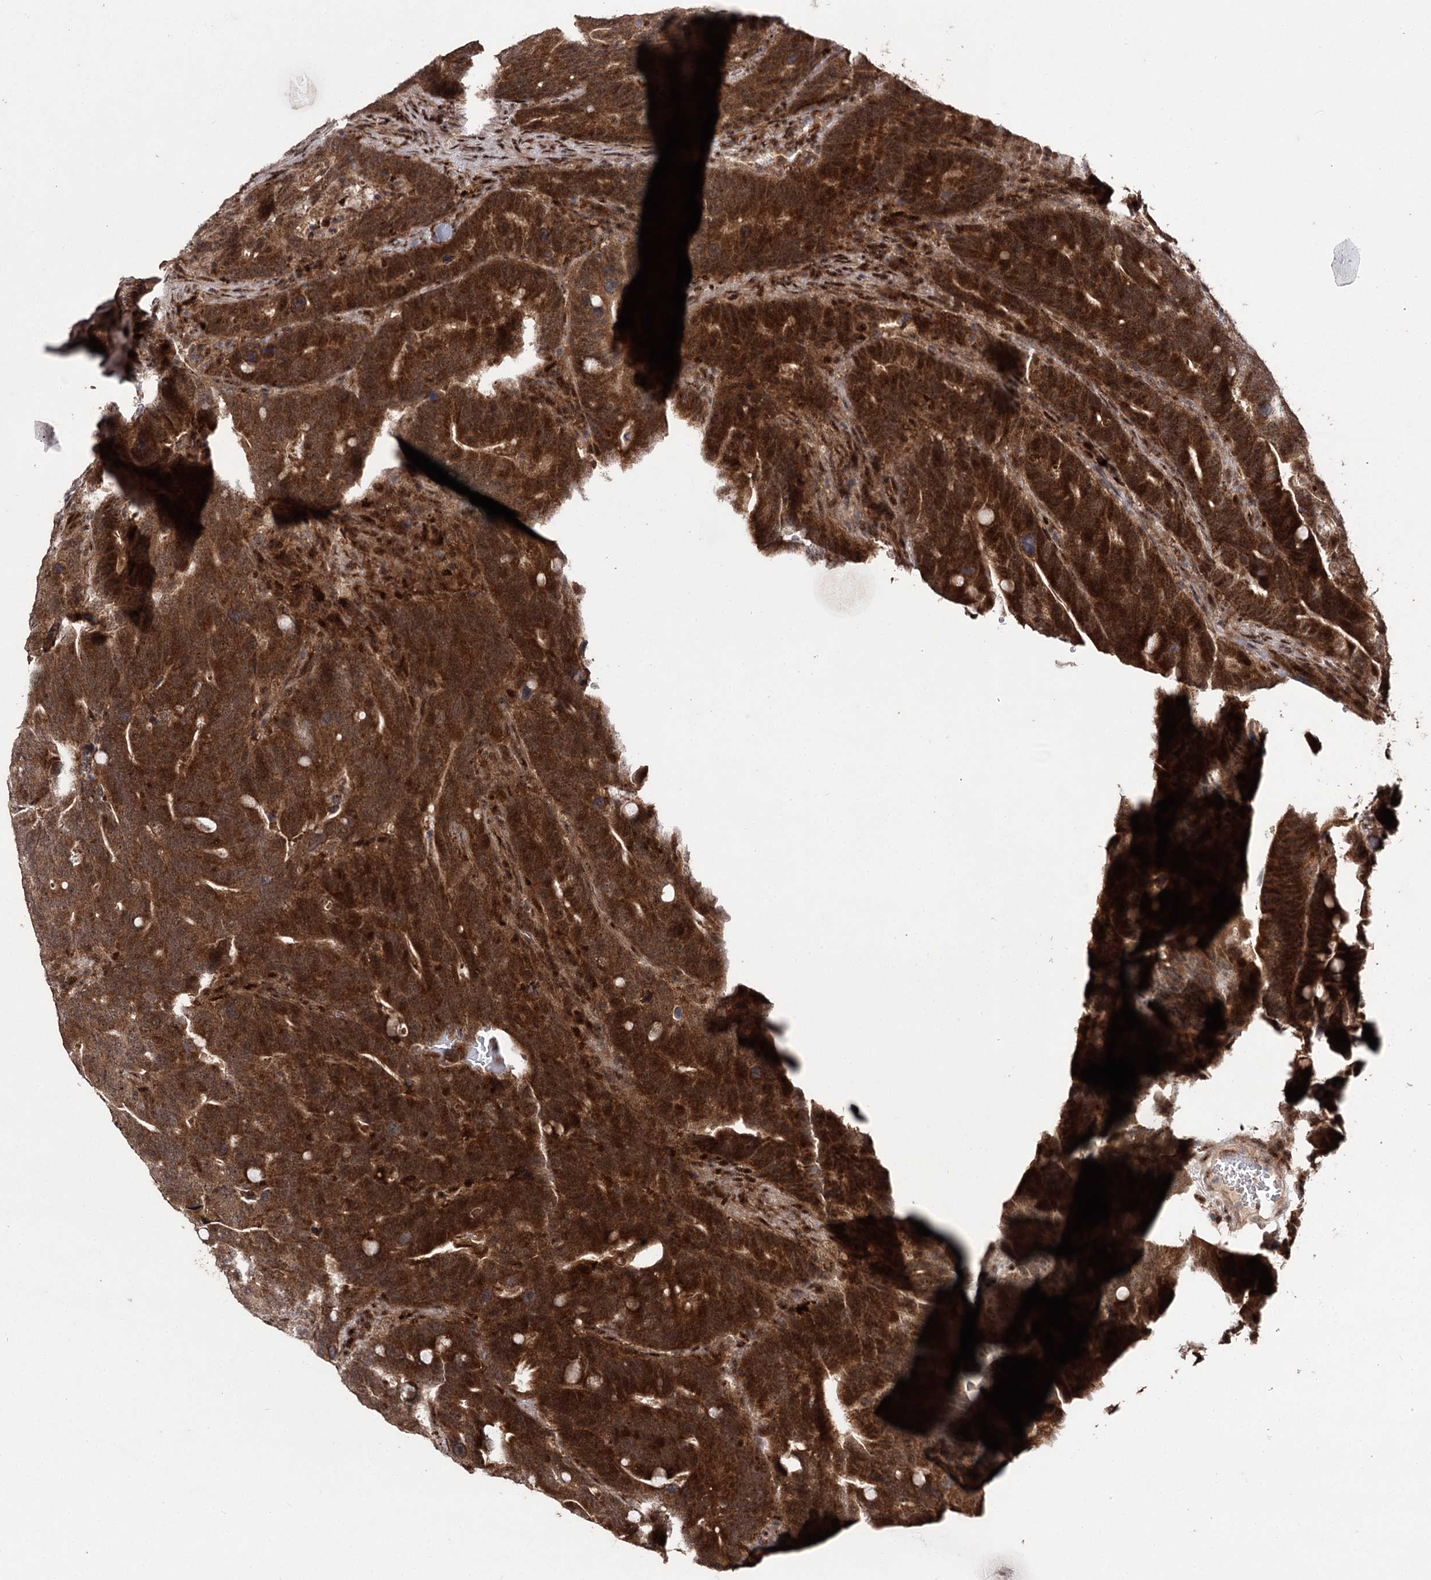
{"staining": {"intensity": "strong", "quantity": ">75%", "location": "cytoplasmic/membranous,nuclear"}, "tissue": "colorectal cancer", "cell_type": "Tumor cells", "image_type": "cancer", "snomed": [{"axis": "morphology", "description": "Adenocarcinoma, NOS"}, {"axis": "topography", "description": "Colon"}], "caption": "Adenocarcinoma (colorectal) tissue displays strong cytoplasmic/membranous and nuclear positivity in about >75% of tumor cells, visualized by immunohistochemistry. (DAB IHC, brown staining for protein, blue staining for nuclei).", "gene": "MKNK2", "patient": {"sex": "female", "age": 66}}